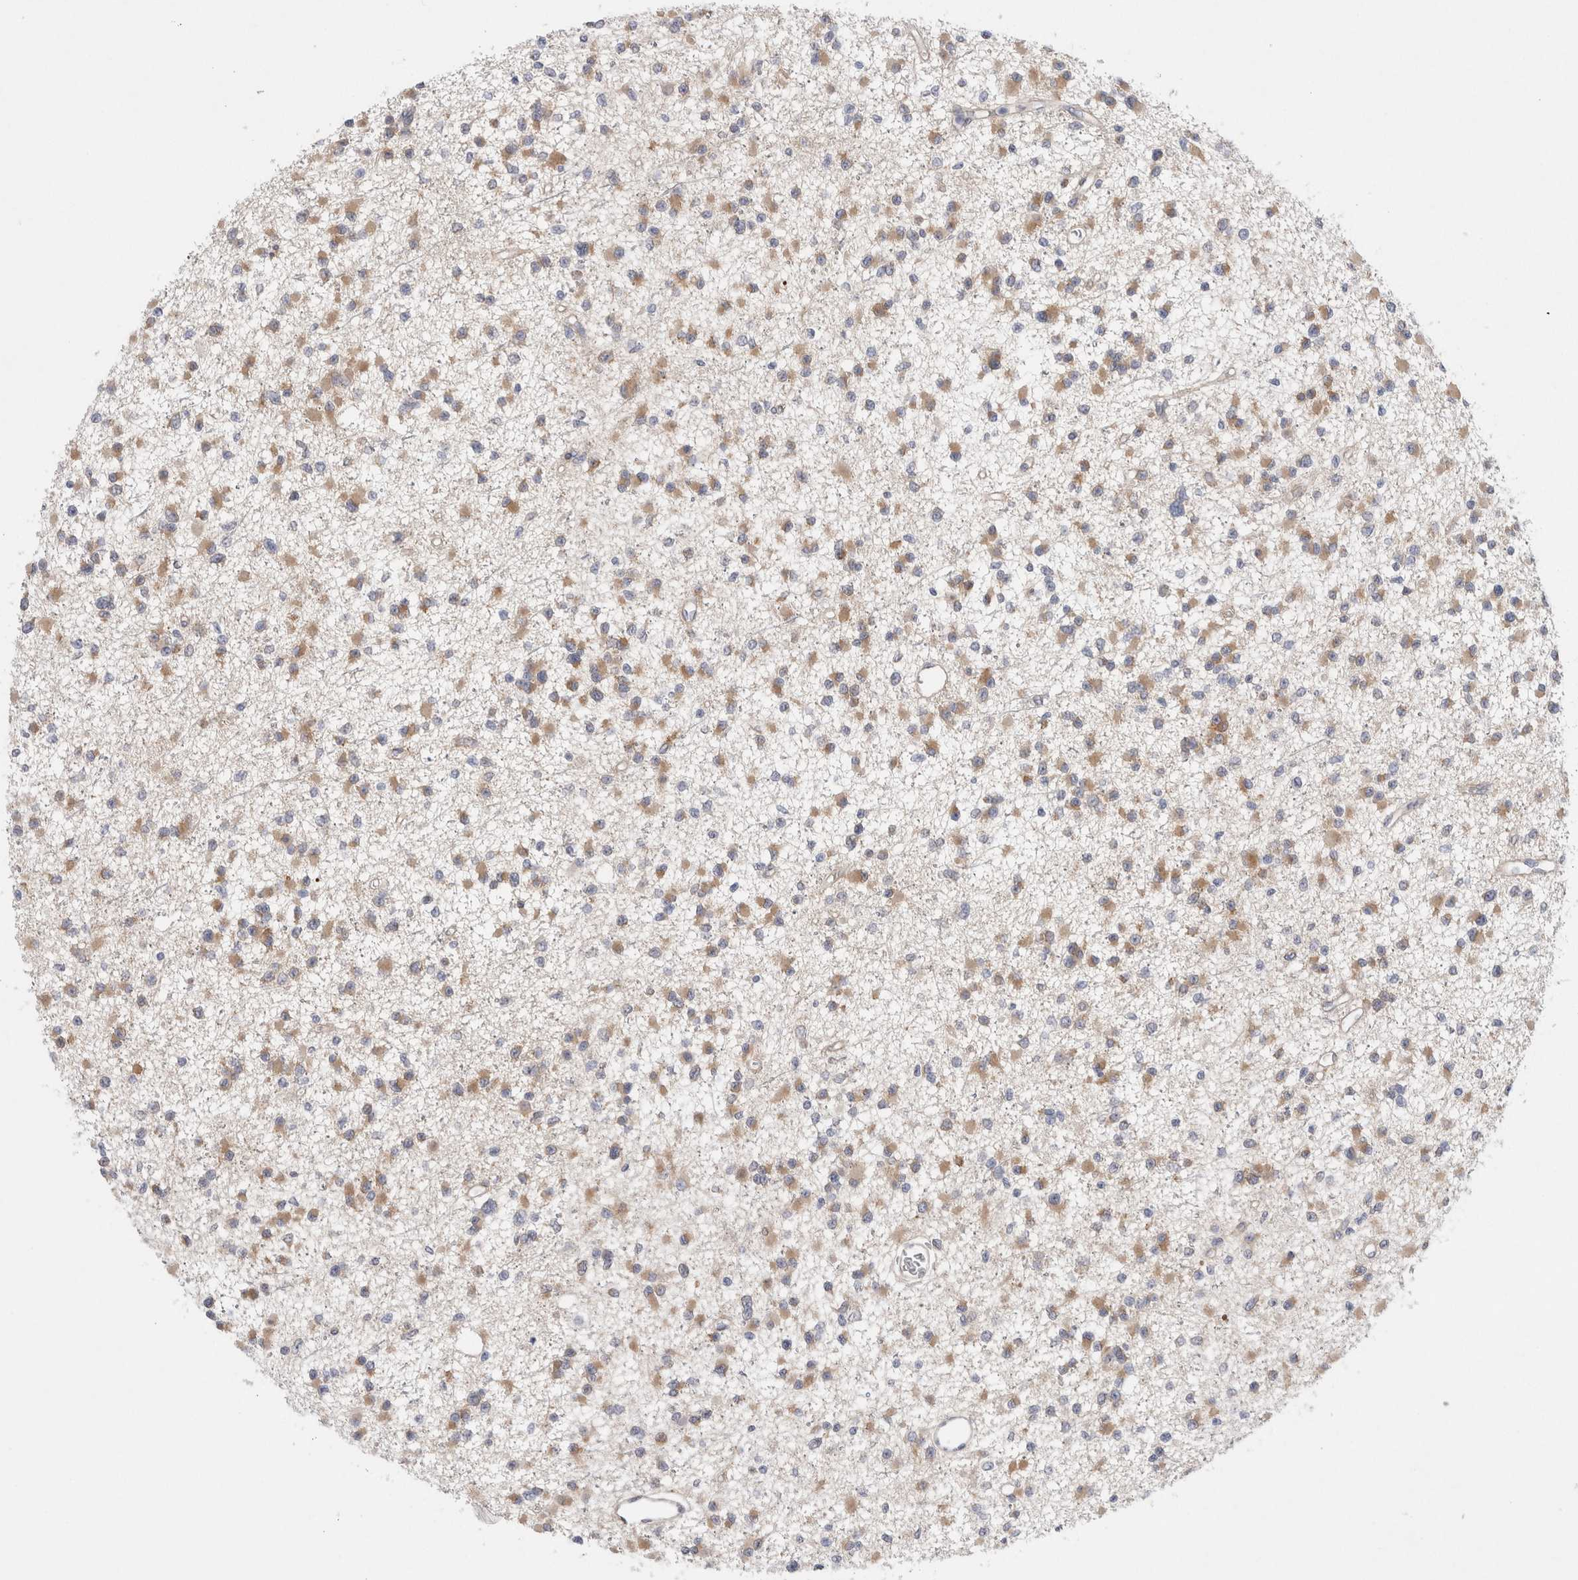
{"staining": {"intensity": "moderate", "quantity": ">75%", "location": "cytoplasmic/membranous"}, "tissue": "glioma", "cell_type": "Tumor cells", "image_type": "cancer", "snomed": [{"axis": "morphology", "description": "Glioma, malignant, Low grade"}, {"axis": "topography", "description": "Brain"}], "caption": "This histopathology image displays malignant glioma (low-grade) stained with immunohistochemistry (IHC) to label a protein in brown. The cytoplasmic/membranous of tumor cells show moderate positivity for the protein. Nuclei are counter-stained blue.", "gene": "WIPF2", "patient": {"sex": "female", "age": 22}}